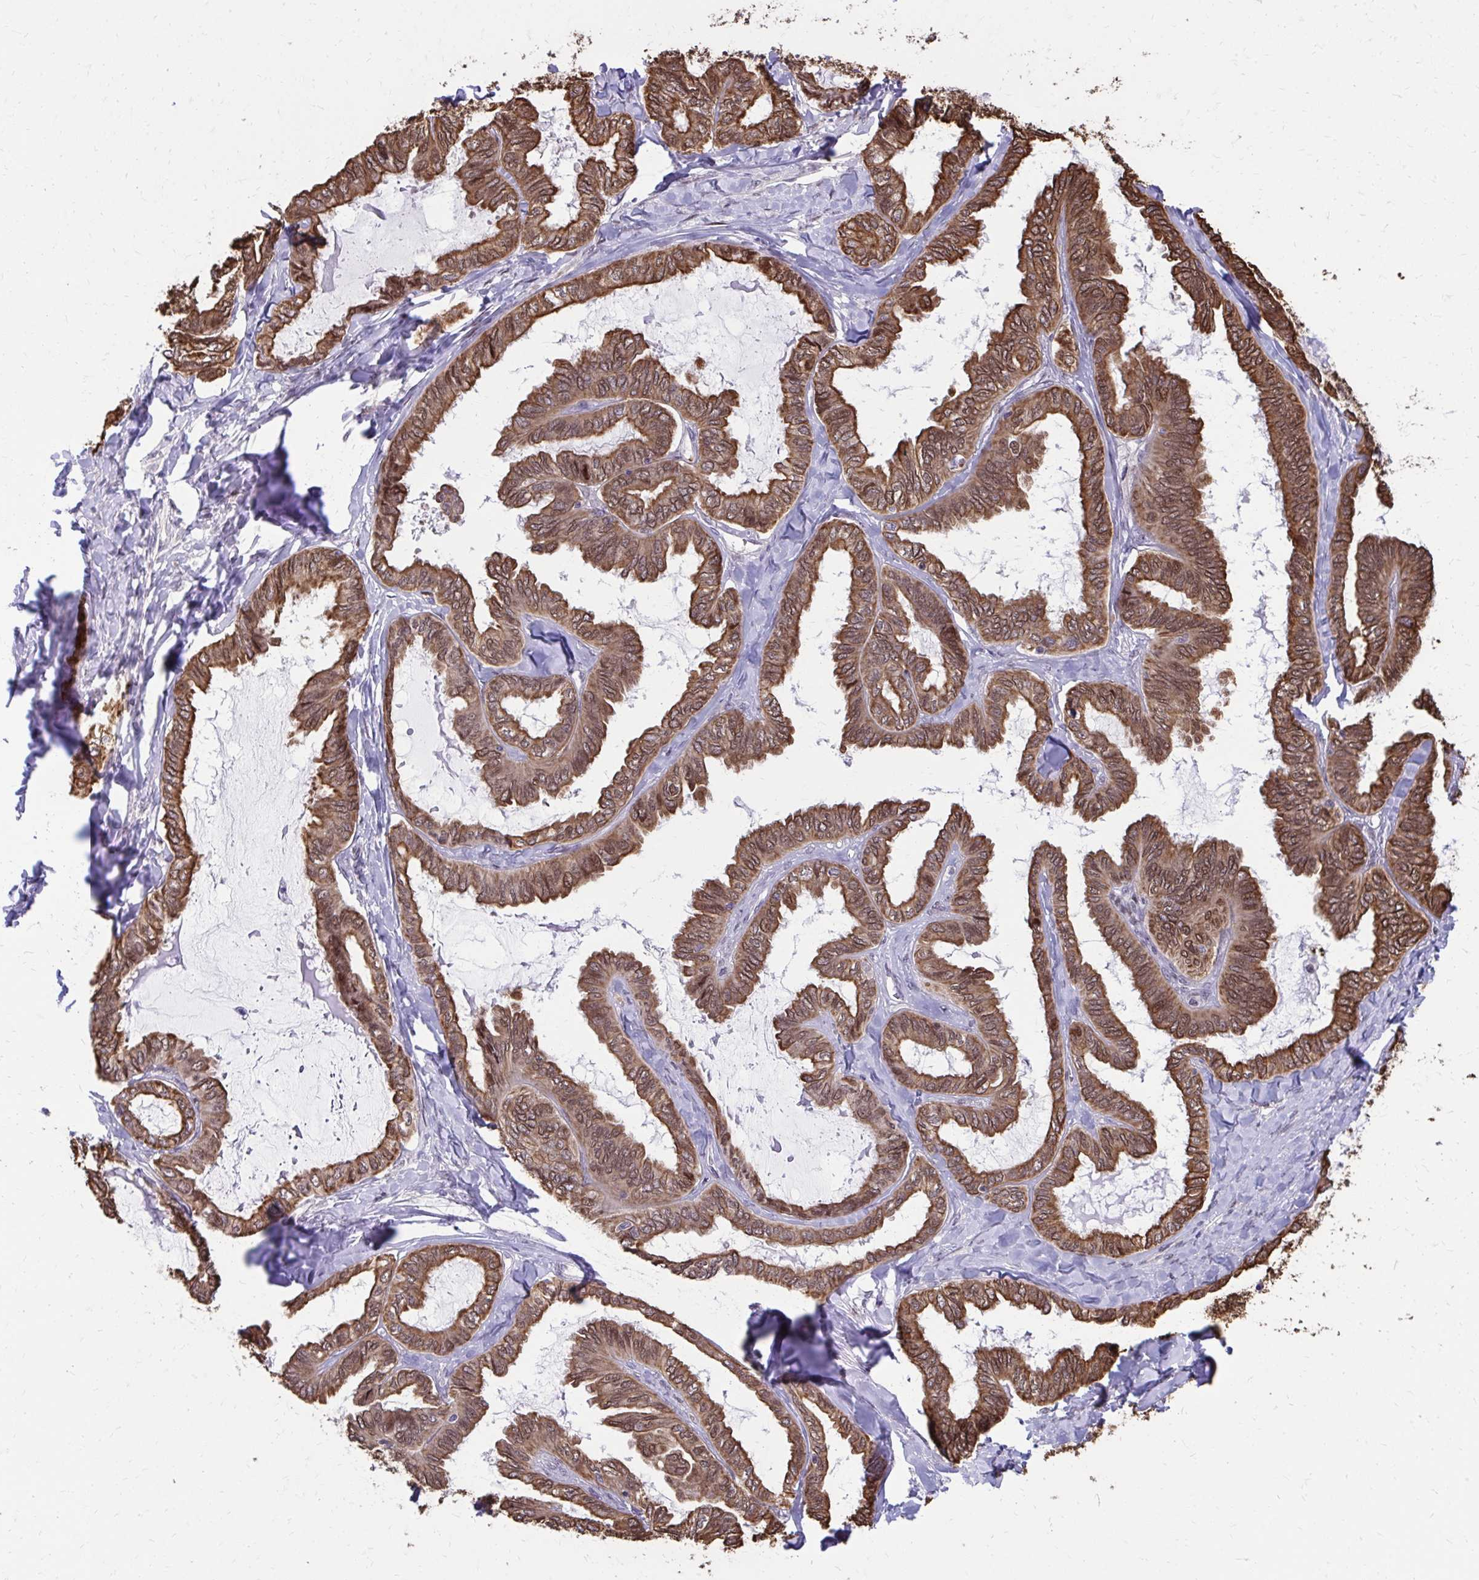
{"staining": {"intensity": "moderate", "quantity": ">75%", "location": "cytoplasmic/membranous,nuclear"}, "tissue": "ovarian cancer", "cell_type": "Tumor cells", "image_type": "cancer", "snomed": [{"axis": "morphology", "description": "Carcinoma, endometroid"}, {"axis": "topography", "description": "Ovary"}], "caption": "Protein staining of ovarian cancer tissue reveals moderate cytoplasmic/membranous and nuclear expression in about >75% of tumor cells.", "gene": "ANKRD30B", "patient": {"sex": "female", "age": 70}}